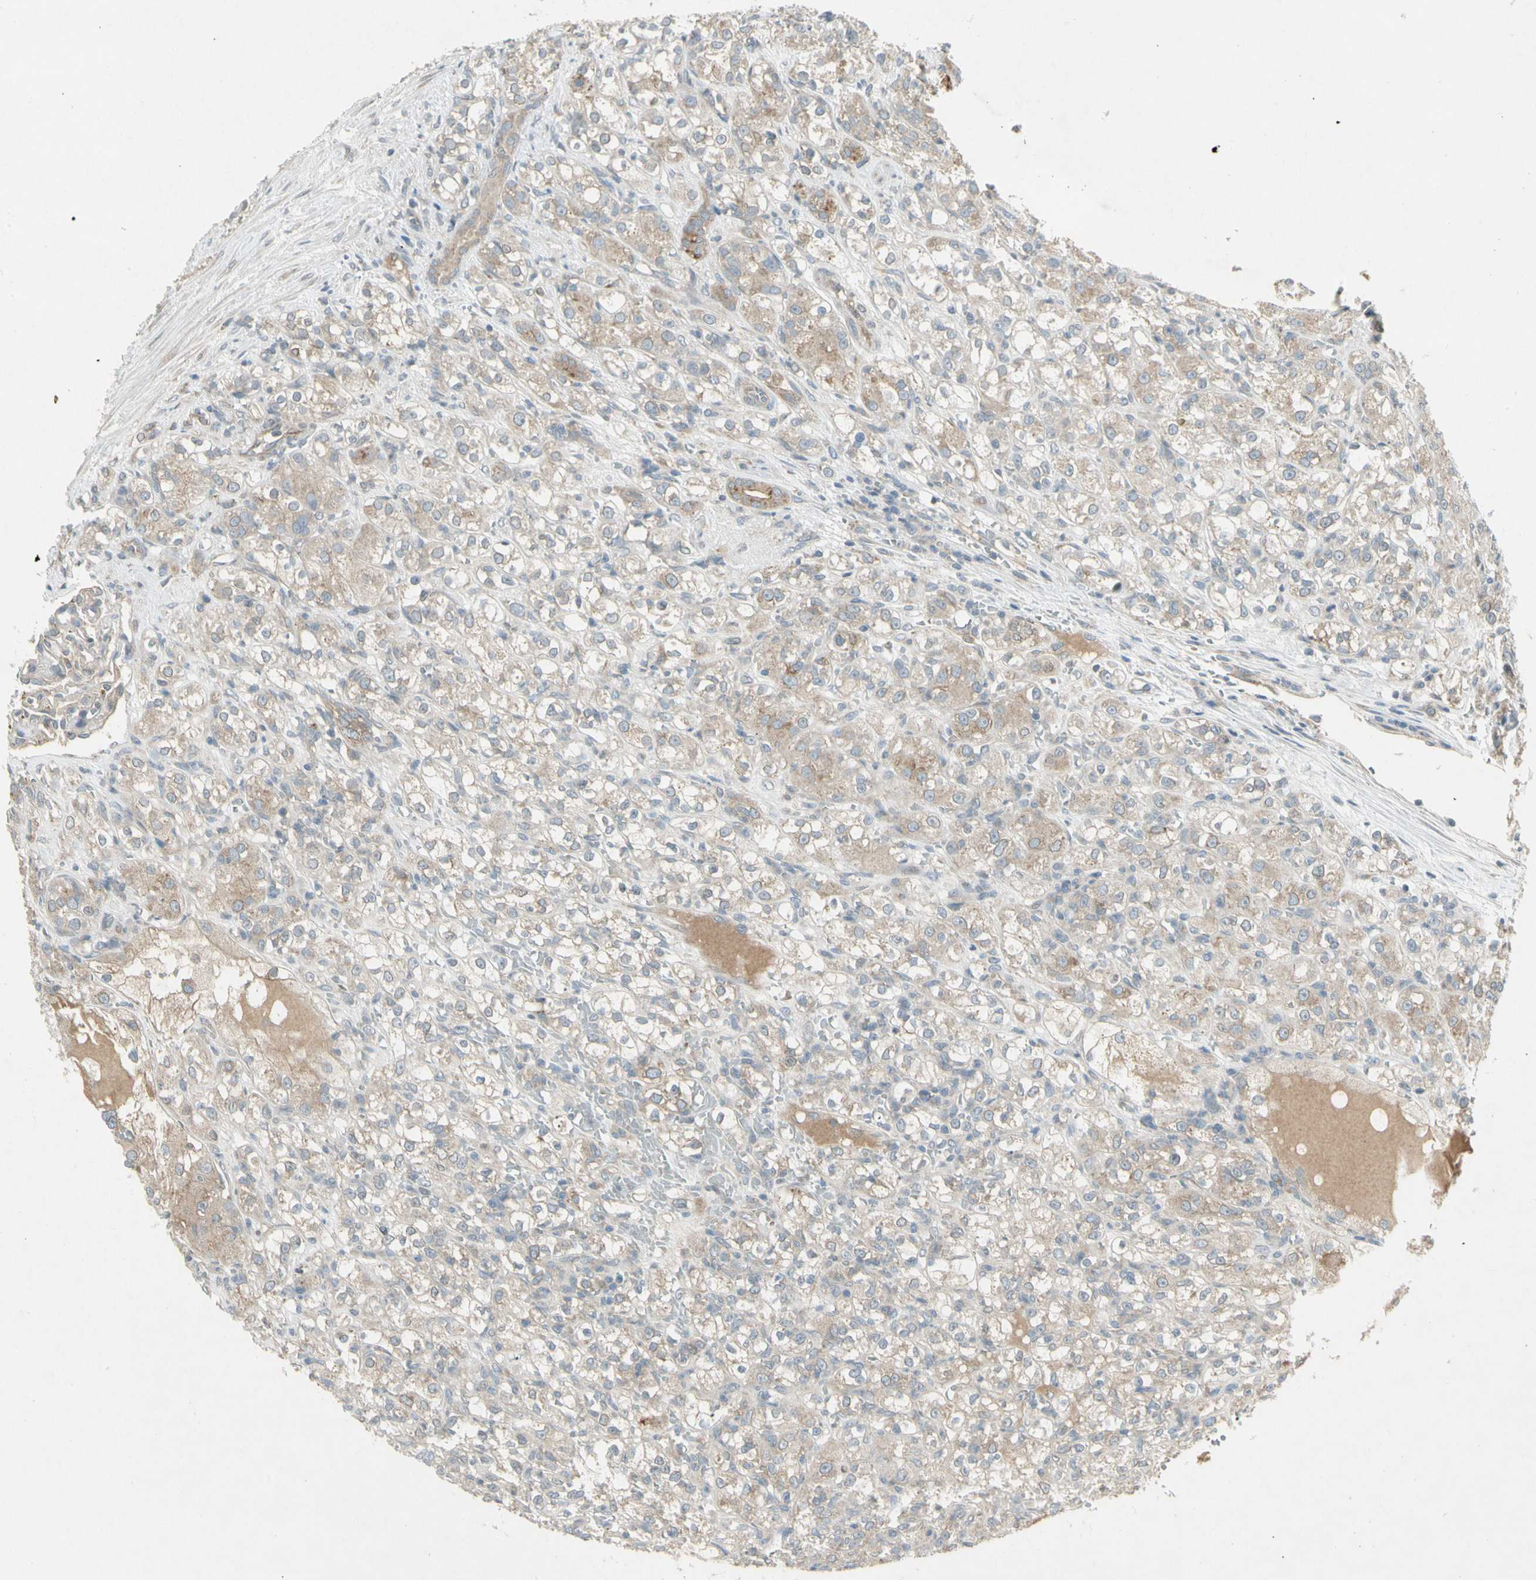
{"staining": {"intensity": "weak", "quantity": "25%-75%", "location": "cytoplasmic/membranous"}, "tissue": "renal cancer", "cell_type": "Tumor cells", "image_type": "cancer", "snomed": [{"axis": "morphology", "description": "Normal tissue, NOS"}, {"axis": "morphology", "description": "Adenocarcinoma, NOS"}, {"axis": "topography", "description": "Kidney"}], "caption": "Immunohistochemistry (IHC) histopathology image of human adenocarcinoma (renal) stained for a protein (brown), which shows low levels of weak cytoplasmic/membranous expression in approximately 25%-75% of tumor cells.", "gene": "PANK2", "patient": {"sex": "male", "age": 61}}